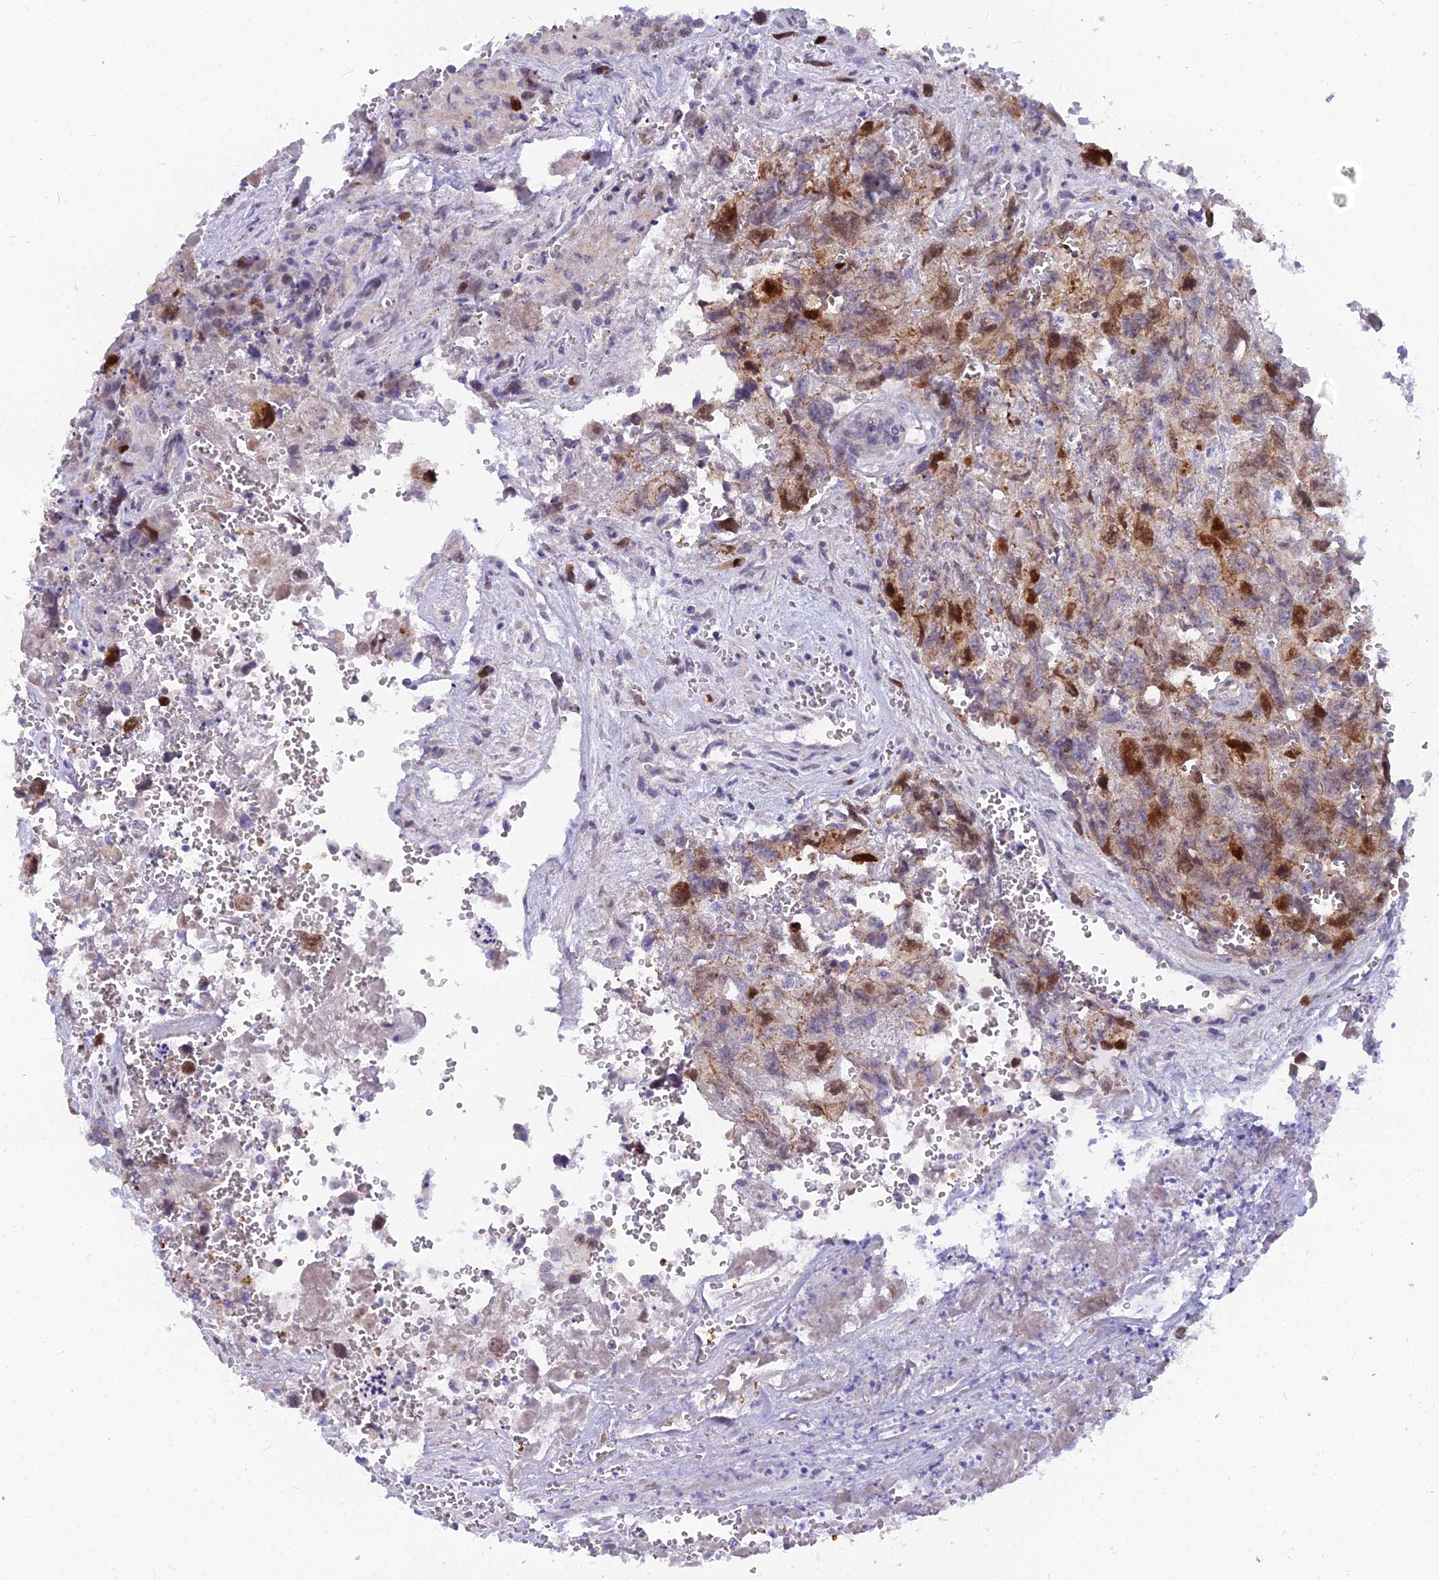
{"staining": {"intensity": "strong", "quantity": "<25%", "location": "nuclear"}, "tissue": "testis cancer", "cell_type": "Tumor cells", "image_type": "cancer", "snomed": [{"axis": "morphology", "description": "Carcinoma, Embryonal, NOS"}, {"axis": "topography", "description": "Testis"}], "caption": "Tumor cells demonstrate medium levels of strong nuclear expression in about <25% of cells in human testis cancer (embryonal carcinoma).", "gene": "NUSAP1", "patient": {"sex": "male", "age": 31}}